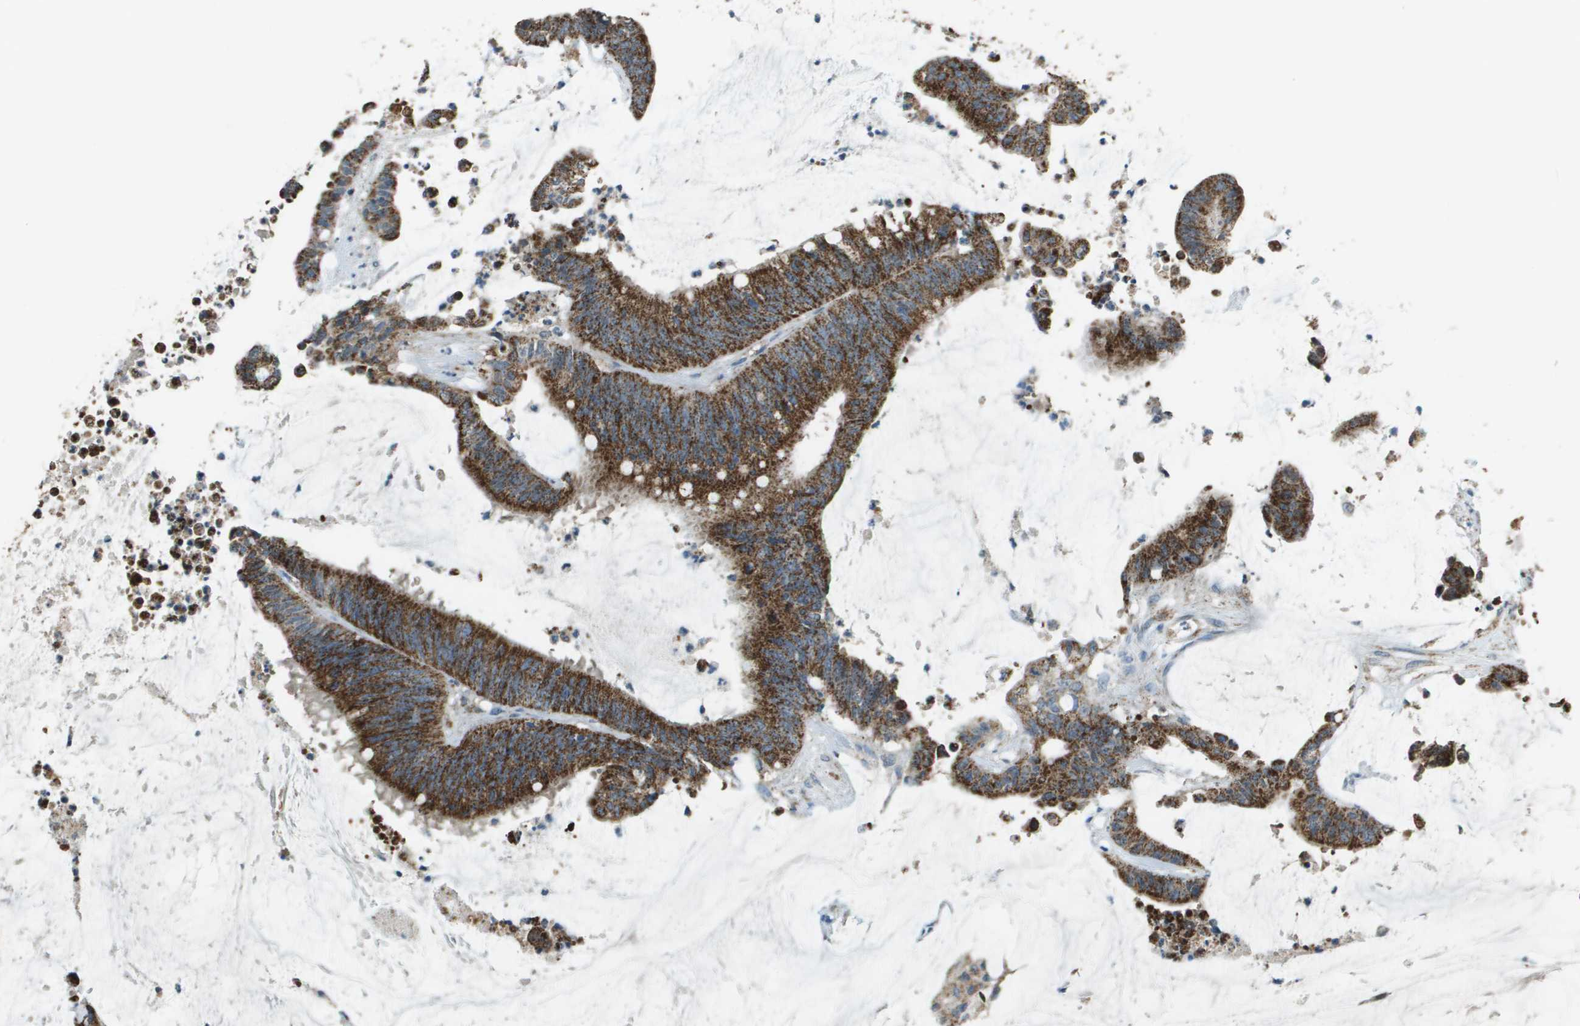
{"staining": {"intensity": "strong", "quantity": ">75%", "location": "cytoplasmic/membranous"}, "tissue": "colorectal cancer", "cell_type": "Tumor cells", "image_type": "cancer", "snomed": [{"axis": "morphology", "description": "Adenocarcinoma, NOS"}, {"axis": "topography", "description": "Rectum"}], "caption": "Protein staining displays strong cytoplasmic/membranous staining in approximately >75% of tumor cells in adenocarcinoma (colorectal). The protein of interest is shown in brown color, while the nuclei are stained blue.", "gene": "FH", "patient": {"sex": "female", "age": 66}}